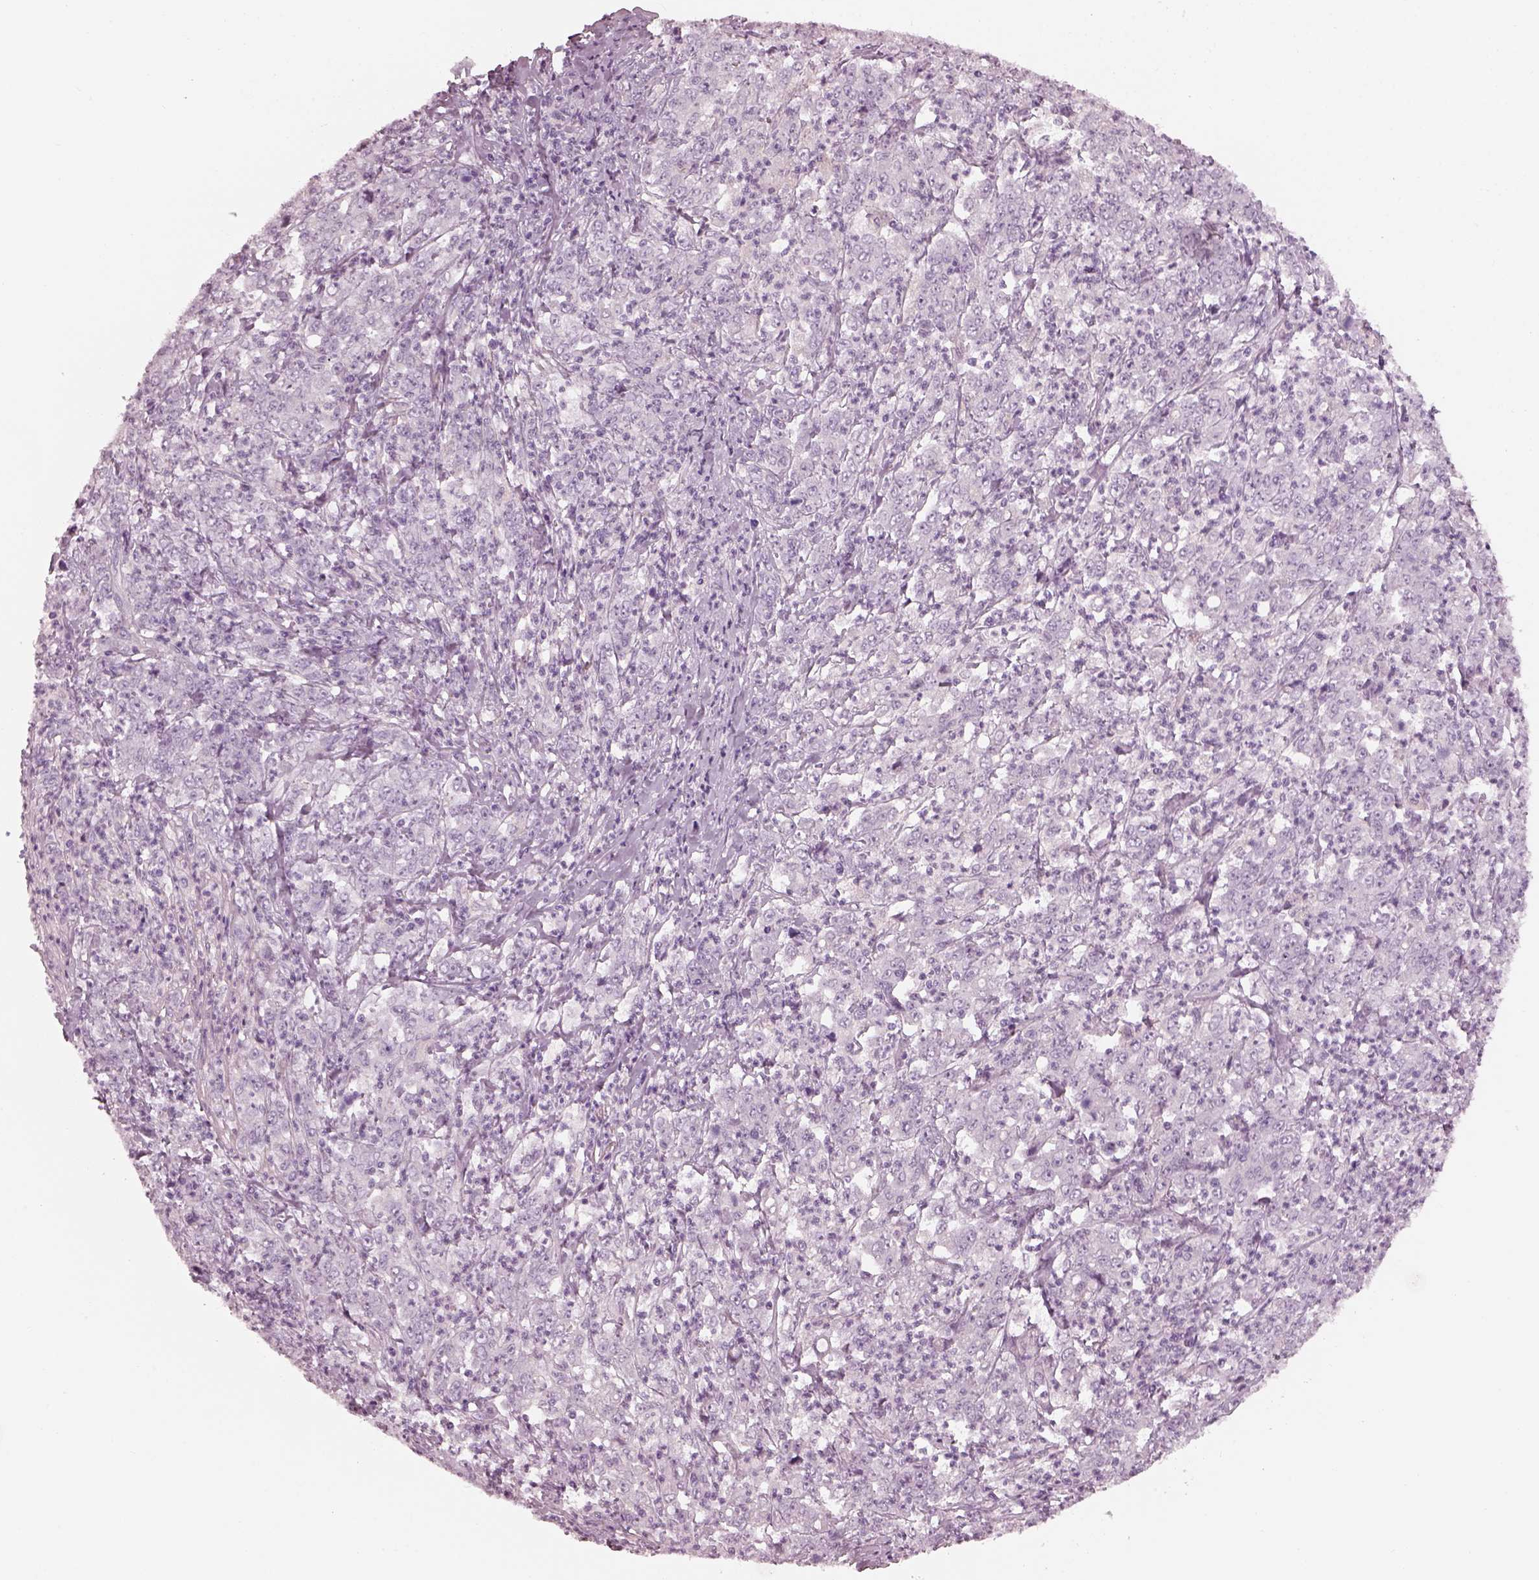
{"staining": {"intensity": "negative", "quantity": "none", "location": "none"}, "tissue": "stomach cancer", "cell_type": "Tumor cells", "image_type": "cancer", "snomed": [{"axis": "morphology", "description": "Adenocarcinoma, NOS"}, {"axis": "topography", "description": "Stomach, lower"}], "caption": "High power microscopy image of an immunohistochemistry (IHC) photomicrograph of stomach cancer, revealing no significant expression in tumor cells.", "gene": "RSPH9", "patient": {"sex": "female", "age": 71}}